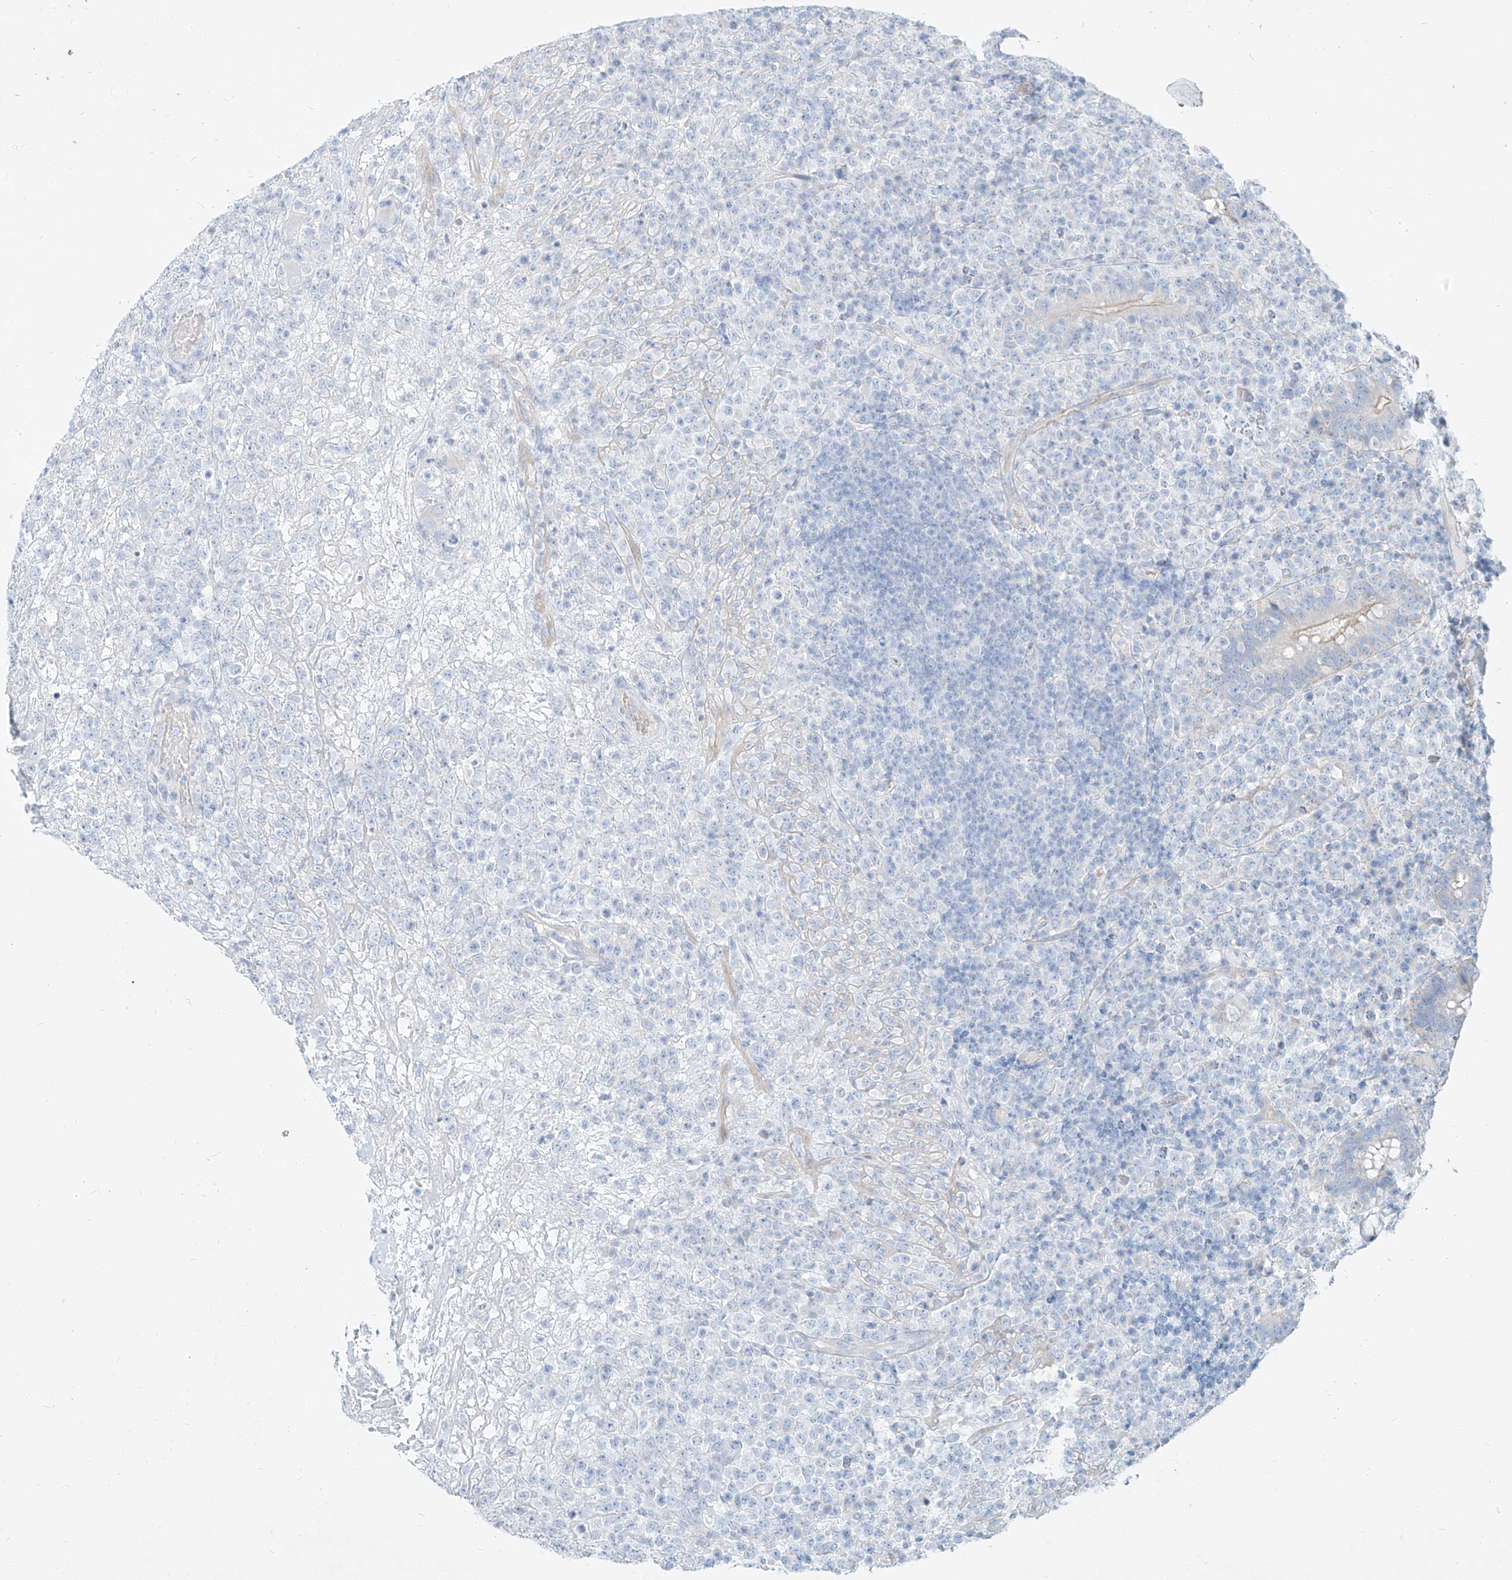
{"staining": {"intensity": "negative", "quantity": "none", "location": "none"}, "tissue": "lymphoma", "cell_type": "Tumor cells", "image_type": "cancer", "snomed": [{"axis": "morphology", "description": "Malignant lymphoma, non-Hodgkin's type, High grade"}, {"axis": "topography", "description": "Colon"}], "caption": "Tumor cells show no significant staining in lymphoma.", "gene": "AJM1", "patient": {"sex": "female", "age": 53}}